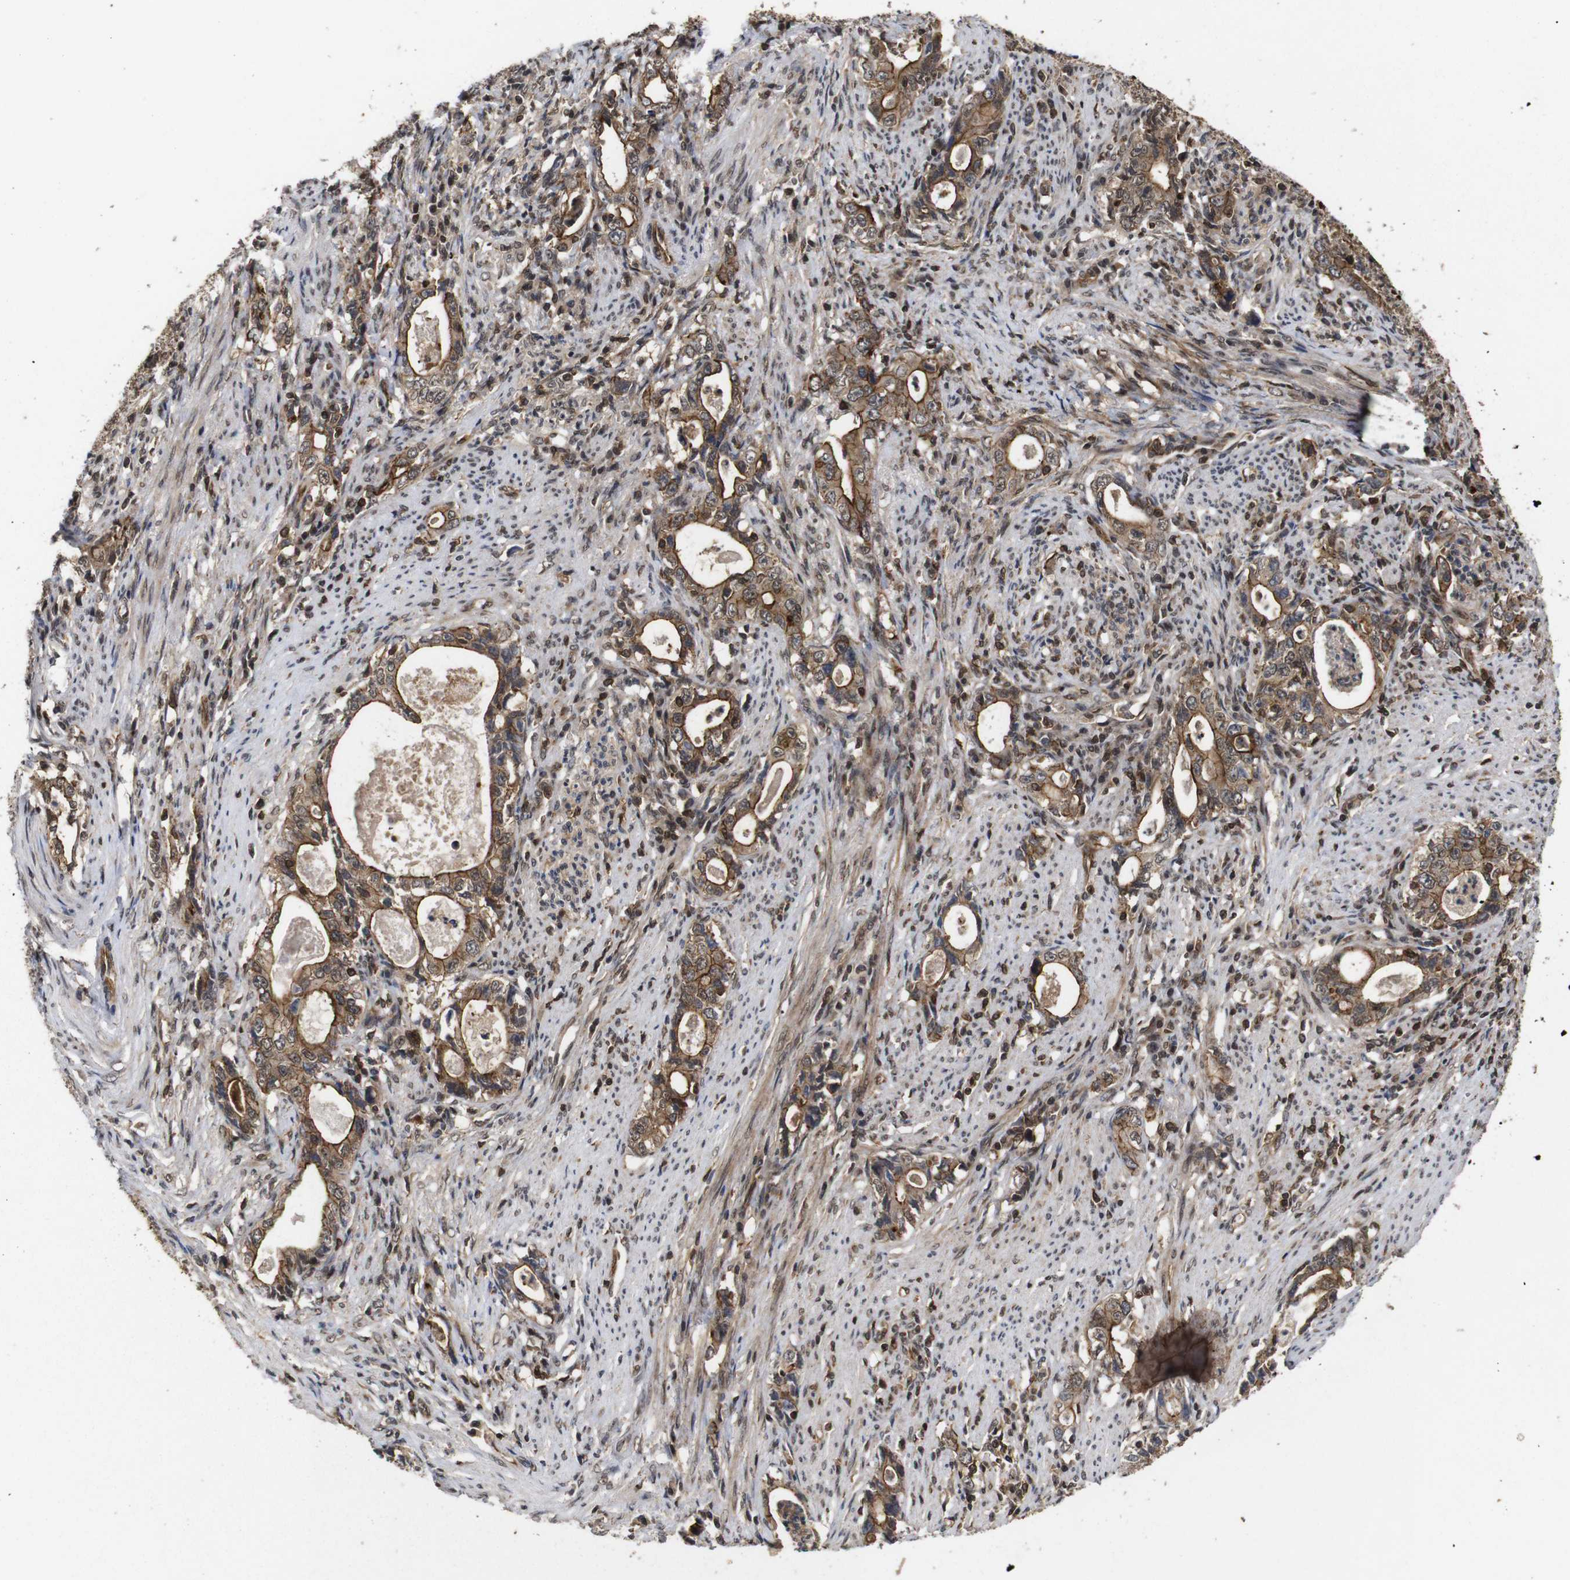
{"staining": {"intensity": "moderate", "quantity": ">75%", "location": "cytoplasmic/membranous"}, "tissue": "stomach cancer", "cell_type": "Tumor cells", "image_type": "cancer", "snomed": [{"axis": "morphology", "description": "Adenocarcinoma, NOS"}, {"axis": "topography", "description": "Stomach, lower"}], "caption": "There is medium levels of moderate cytoplasmic/membranous staining in tumor cells of stomach cancer (adenocarcinoma), as demonstrated by immunohistochemical staining (brown color).", "gene": "NANOS1", "patient": {"sex": "female", "age": 72}}